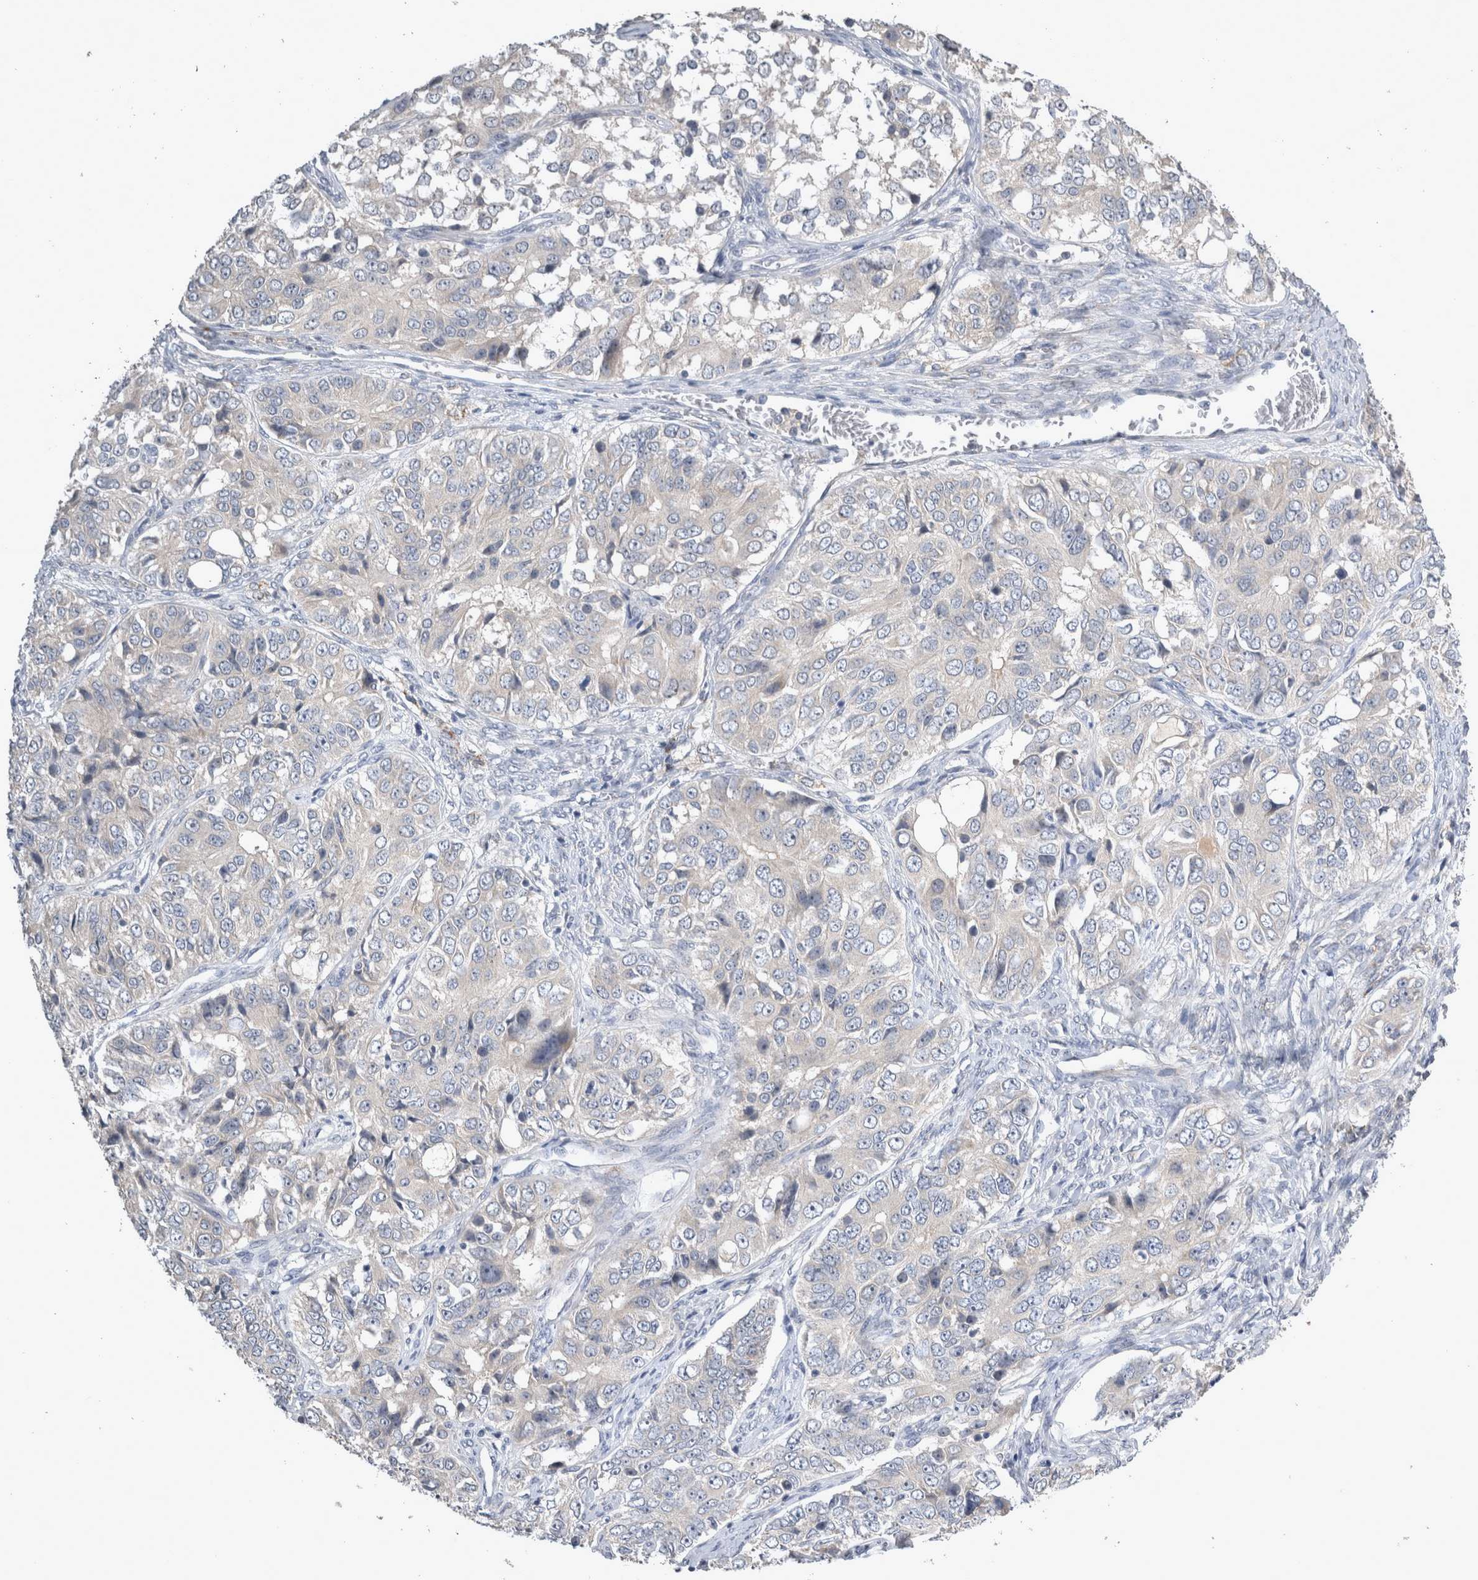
{"staining": {"intensity": "negative", "quantity": "none", "location": "none"}, "tissue": "ovarian cancer", "cell_type": "Tumor cells", "image_type": "cancer", "snomed": [{"axis": "morphology", "description": "Carcinoma, endometroid"}, {"axis": "topography", "description": "Ovary"}], "caption": "Protein analysis of ovarian endometroid carcinoma shows no significant expression in tumor cells. The staining is performed using DAB brown chromogen with nuclei counter-stained in using hematoxylin.", "gene": "SLC22A11", "patient": {"sex": "female", "age": 51}}